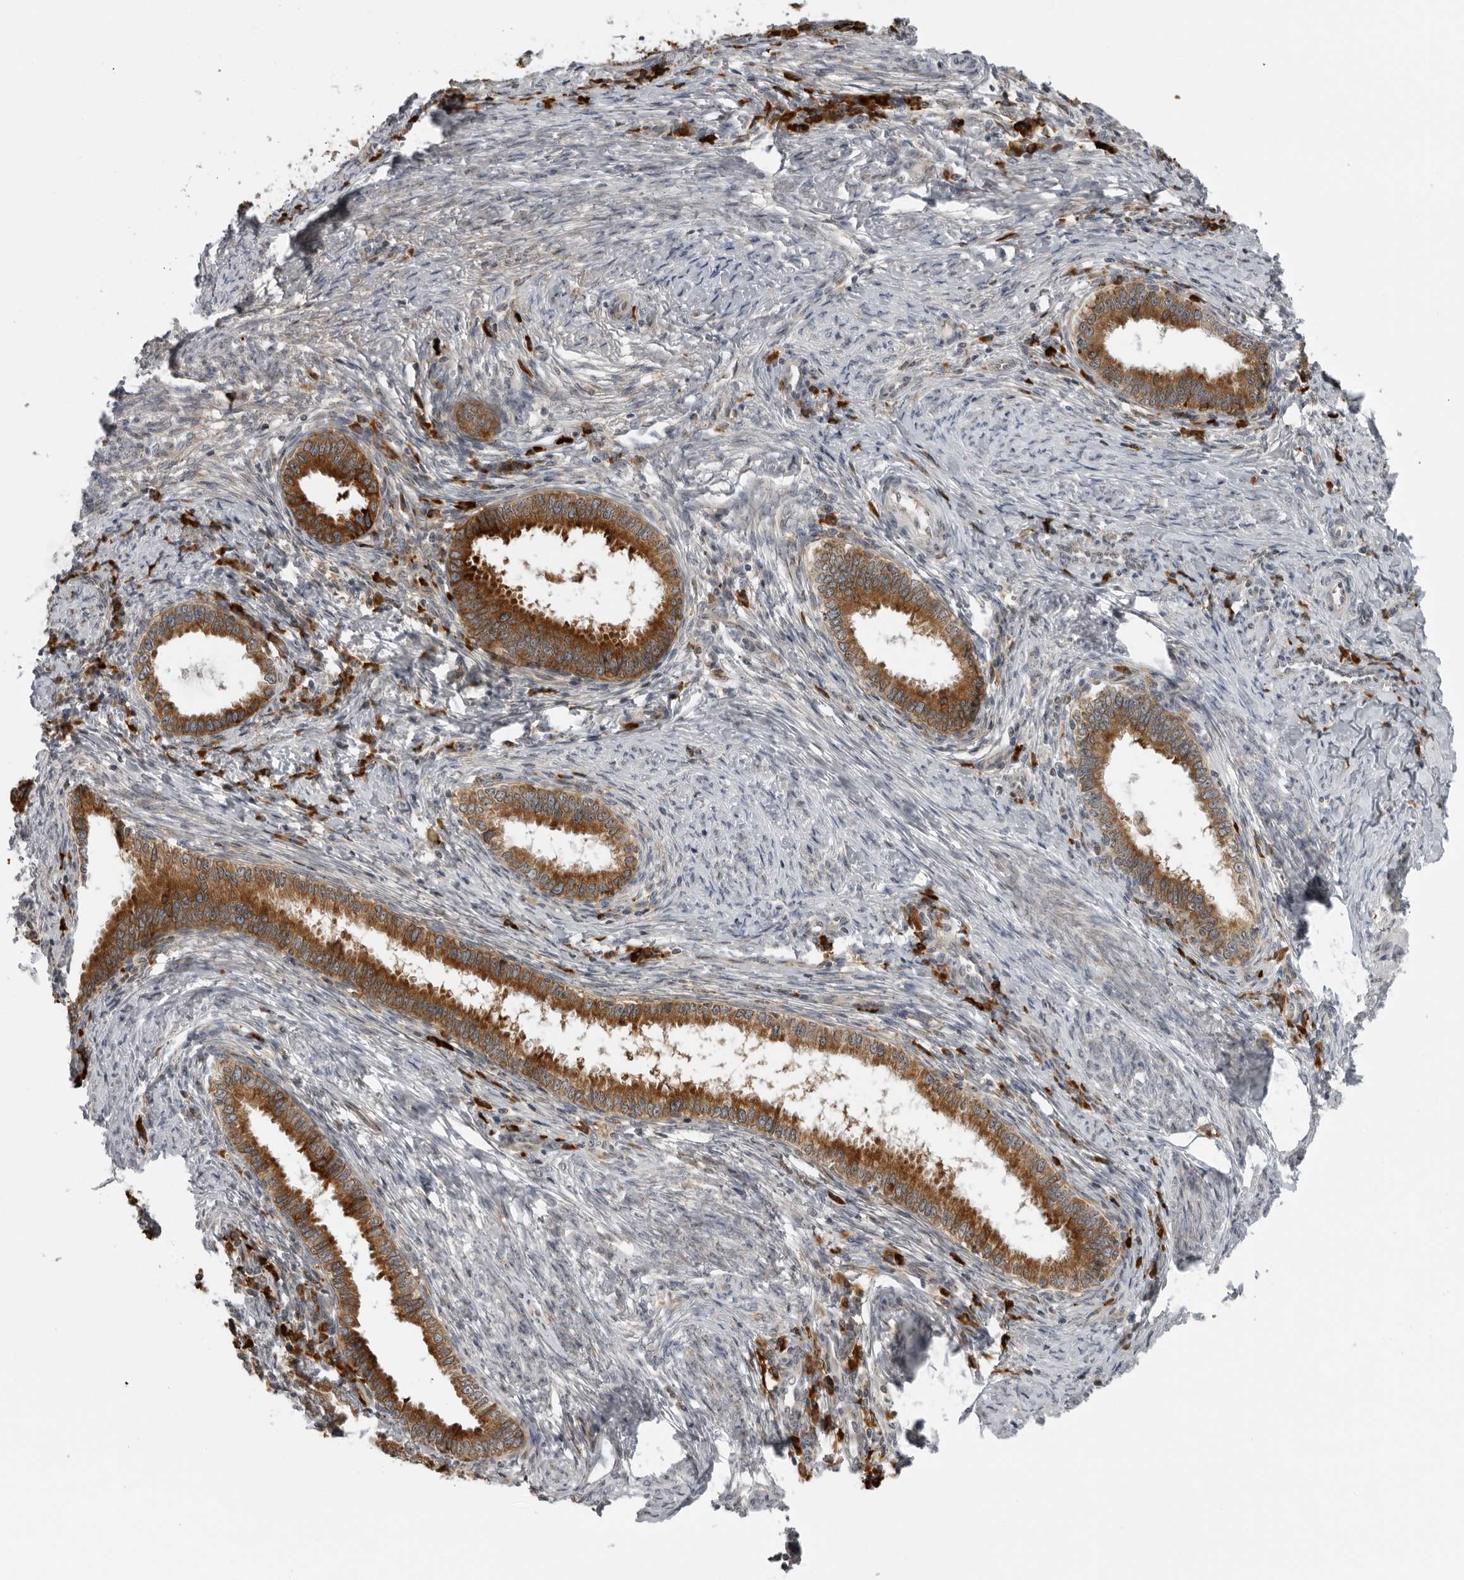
{"staining": {"intensity": "strong", "quantity": ">75%", "location": "cytoplasmic/membranous"}, "tissue": "cervical cancer", "cell_type": "Tumor cells", "image_type": "cancer", "snomed": [{"axis": "morphology", "description": "Adenocarcinoma, NOS"}, {"axis": "topography", "description": "Cervix"}], "caption": "About >75% of tumor cells in cervical cancer (adenocarcinoma) exhibit strong cytoplasmic/membranous protein expression as visualized by brown immunohistochemical staining.", "gene": "ALPK2", "patient": {"sex": "female", "age": 36}}